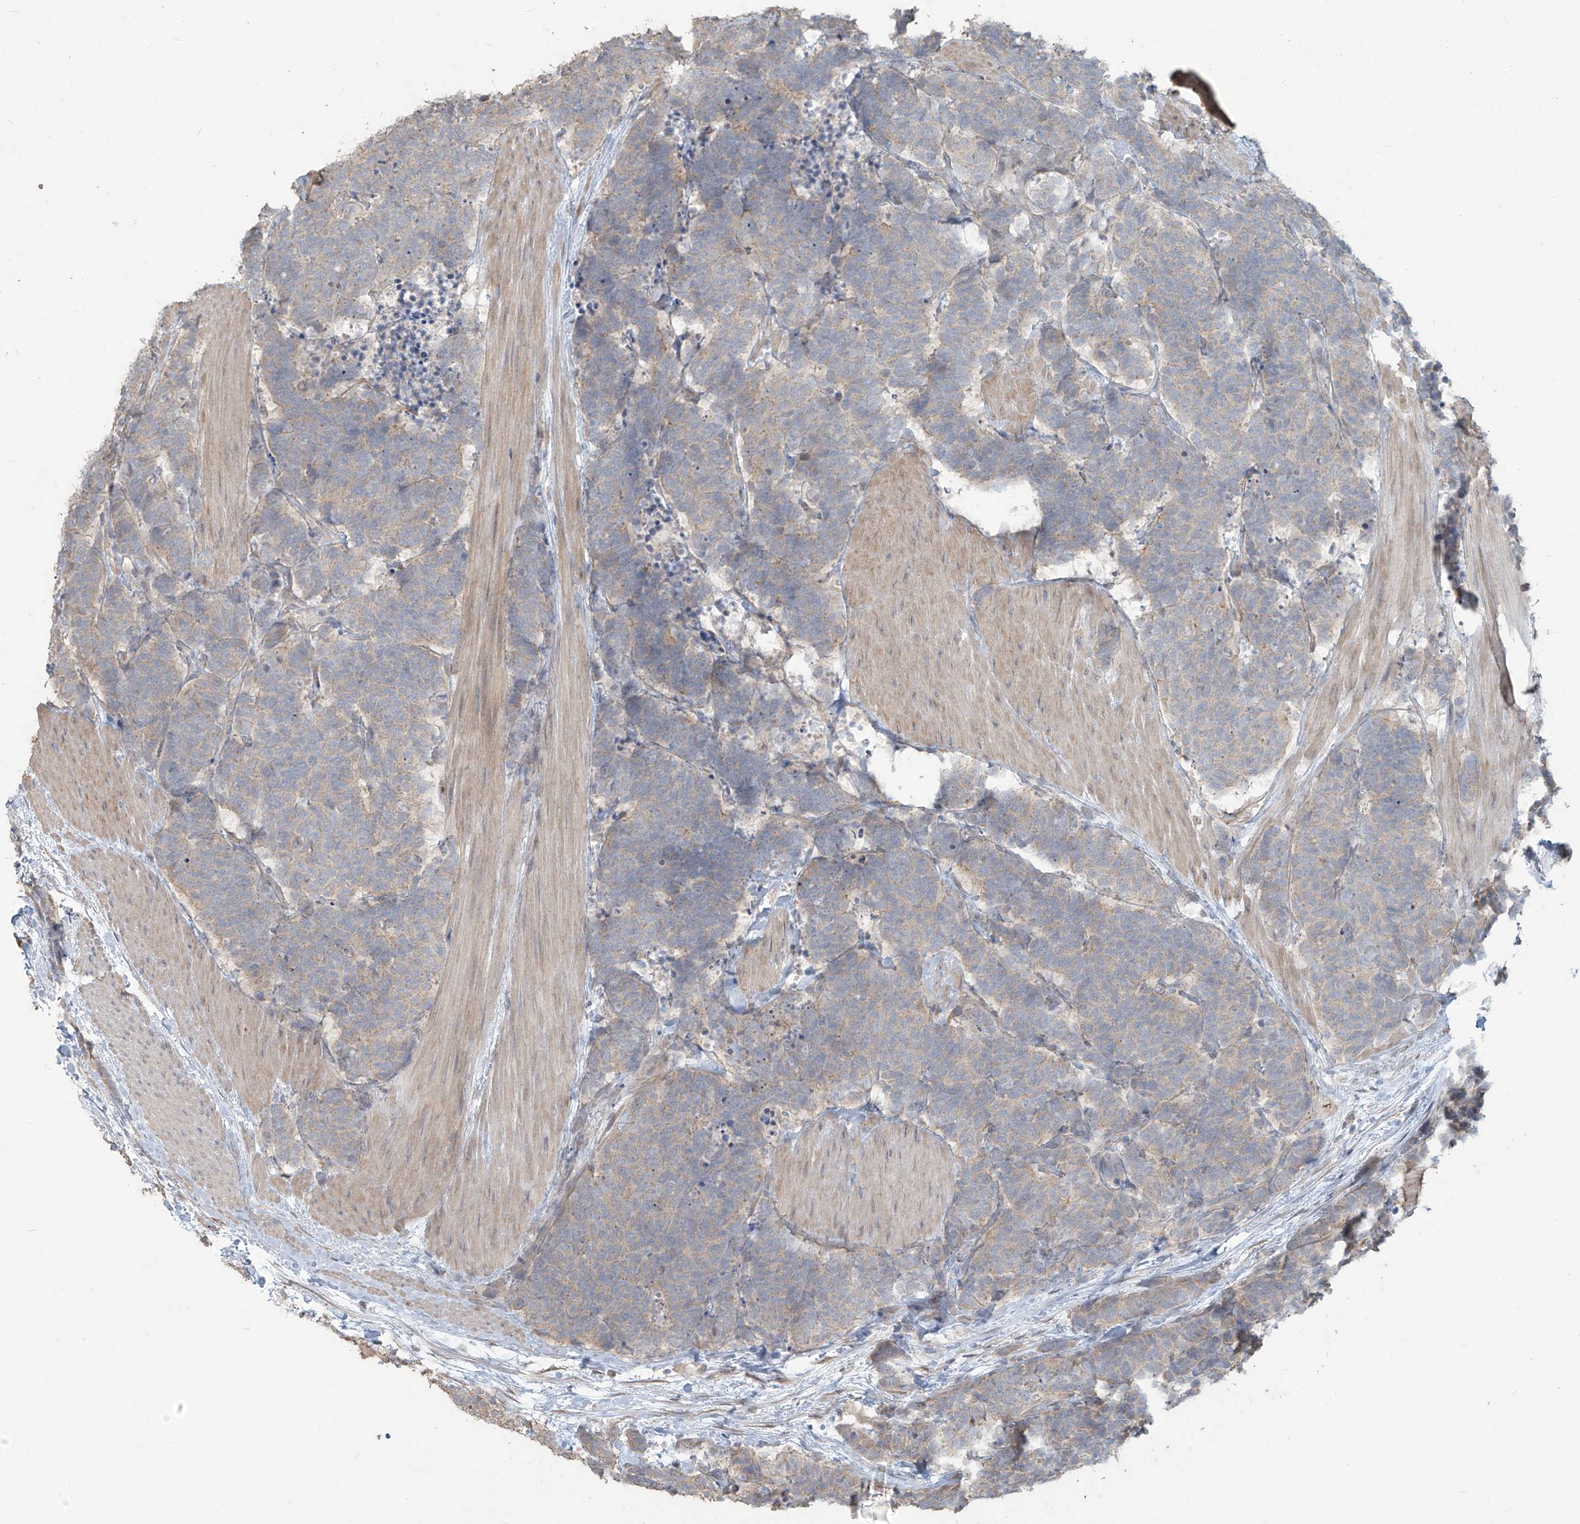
{"staining": {"intensity": "negative", "quantity": "none", "location": "none"}, "tissue": "carcinoid", "cell_type": "Tumor cells", "image_type": "cancer", "snomed": [{"axis": "morphology", "description": "Carcinoma, NOS"}, {"axis": "morphology", "description": "Carcinoid, malignant, NOS"}, {"axis": "topography", "description": "Urinary bladder"}], "caption": "Carcinoid stained for a protein using IHC exhibits no positivity tumor cells.", "gene": "MAGIX", "patient": {"sex": "male", "age": 57}}